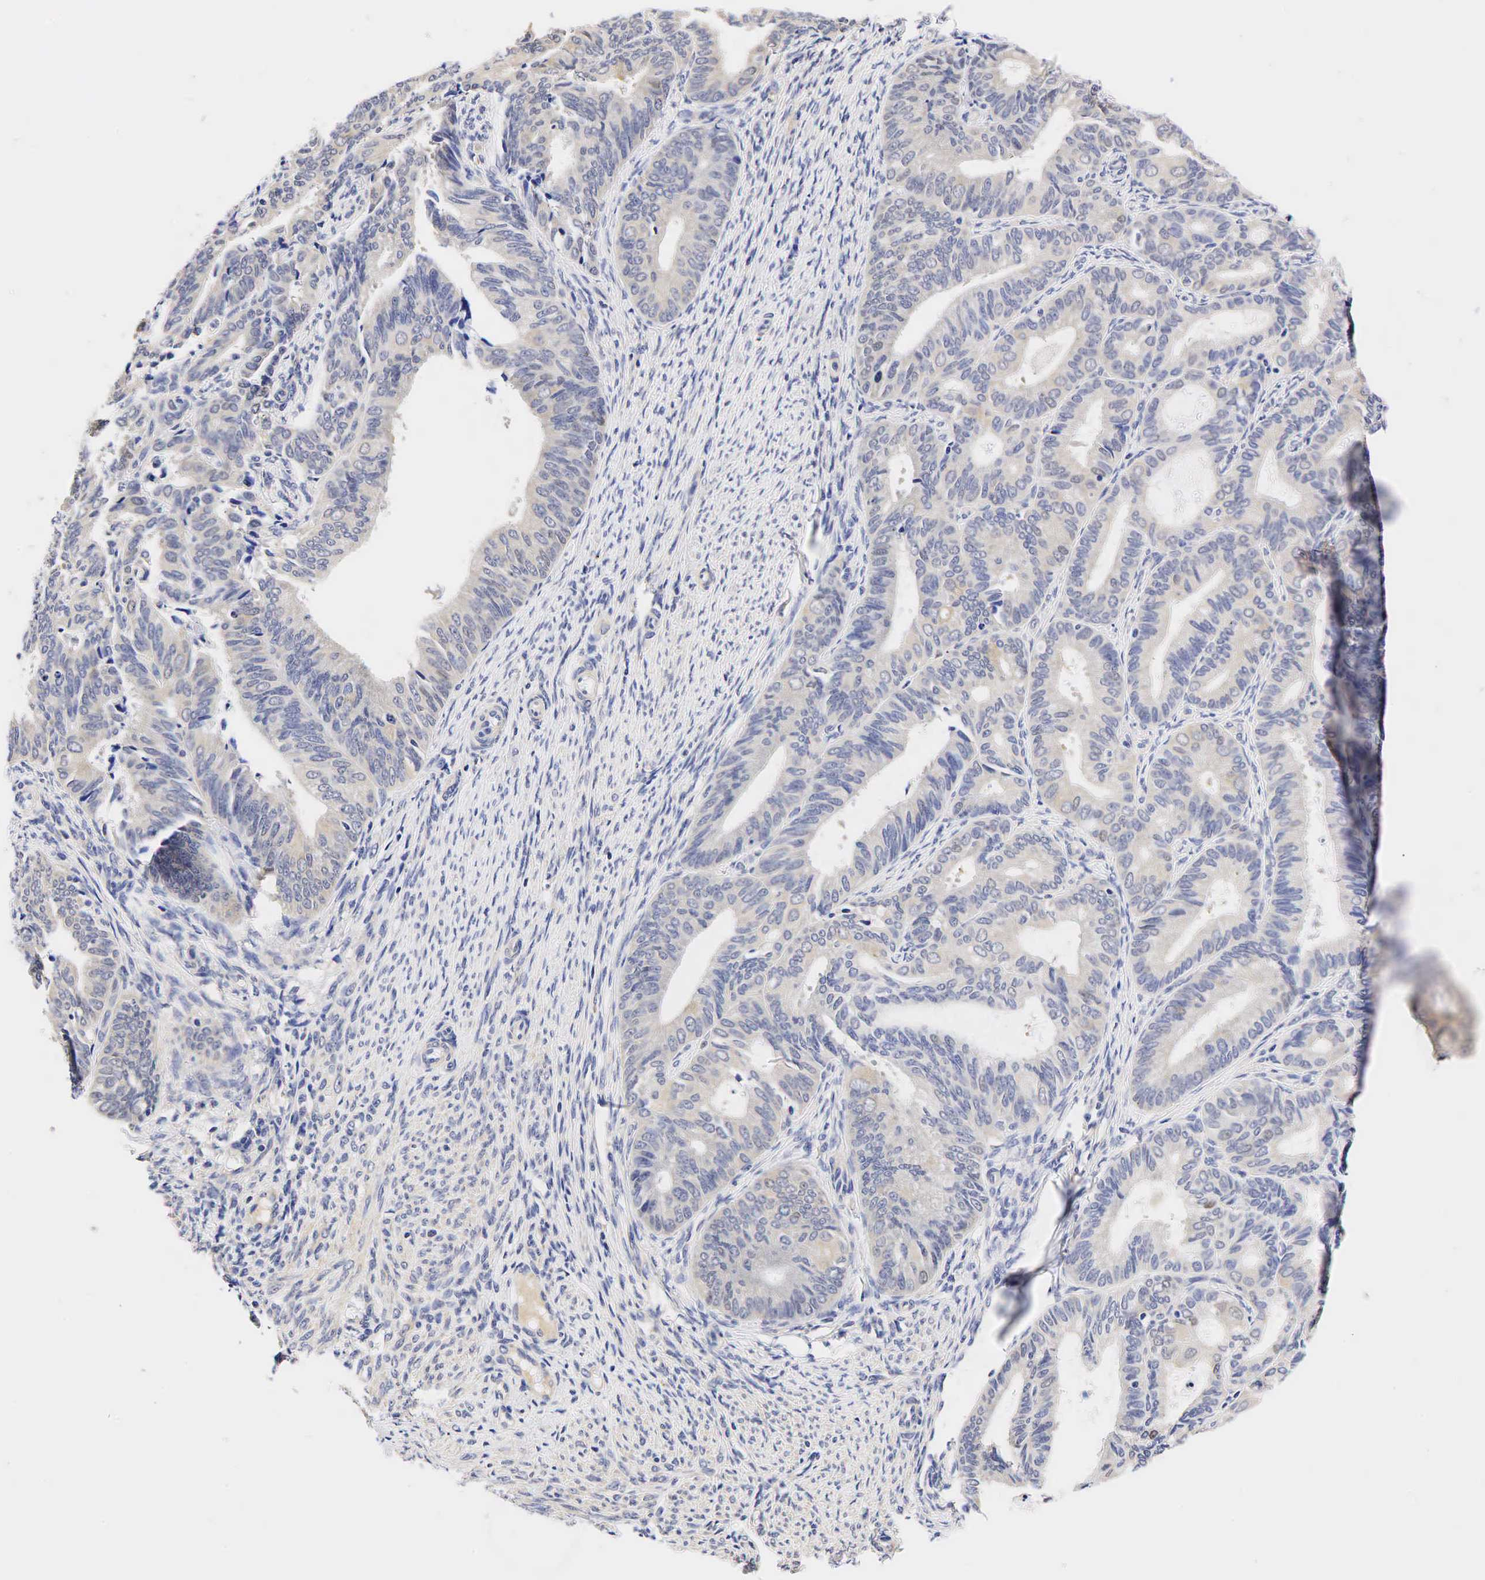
{"staining": {"intensity": "weak", "quantity": "<25%", "location": "nuclear"}, "tissue": "endometrial cancer", "cell_type": "Tumor cells", "image_type": "cancer", "snomed": [{"axis": "morphology", "description": "Adenocarcinoma, NOS"}, {"axis": "topography", "description": "Endometrium"}], "caption": "Immunohistochemistry (IHC) photomicrograph of human endometrial cancer stained for a protein (brown), which exhibits no positivity in tumor cells.", "gene": "CCND1", "patient": {"sex": "female", "age": 63}}